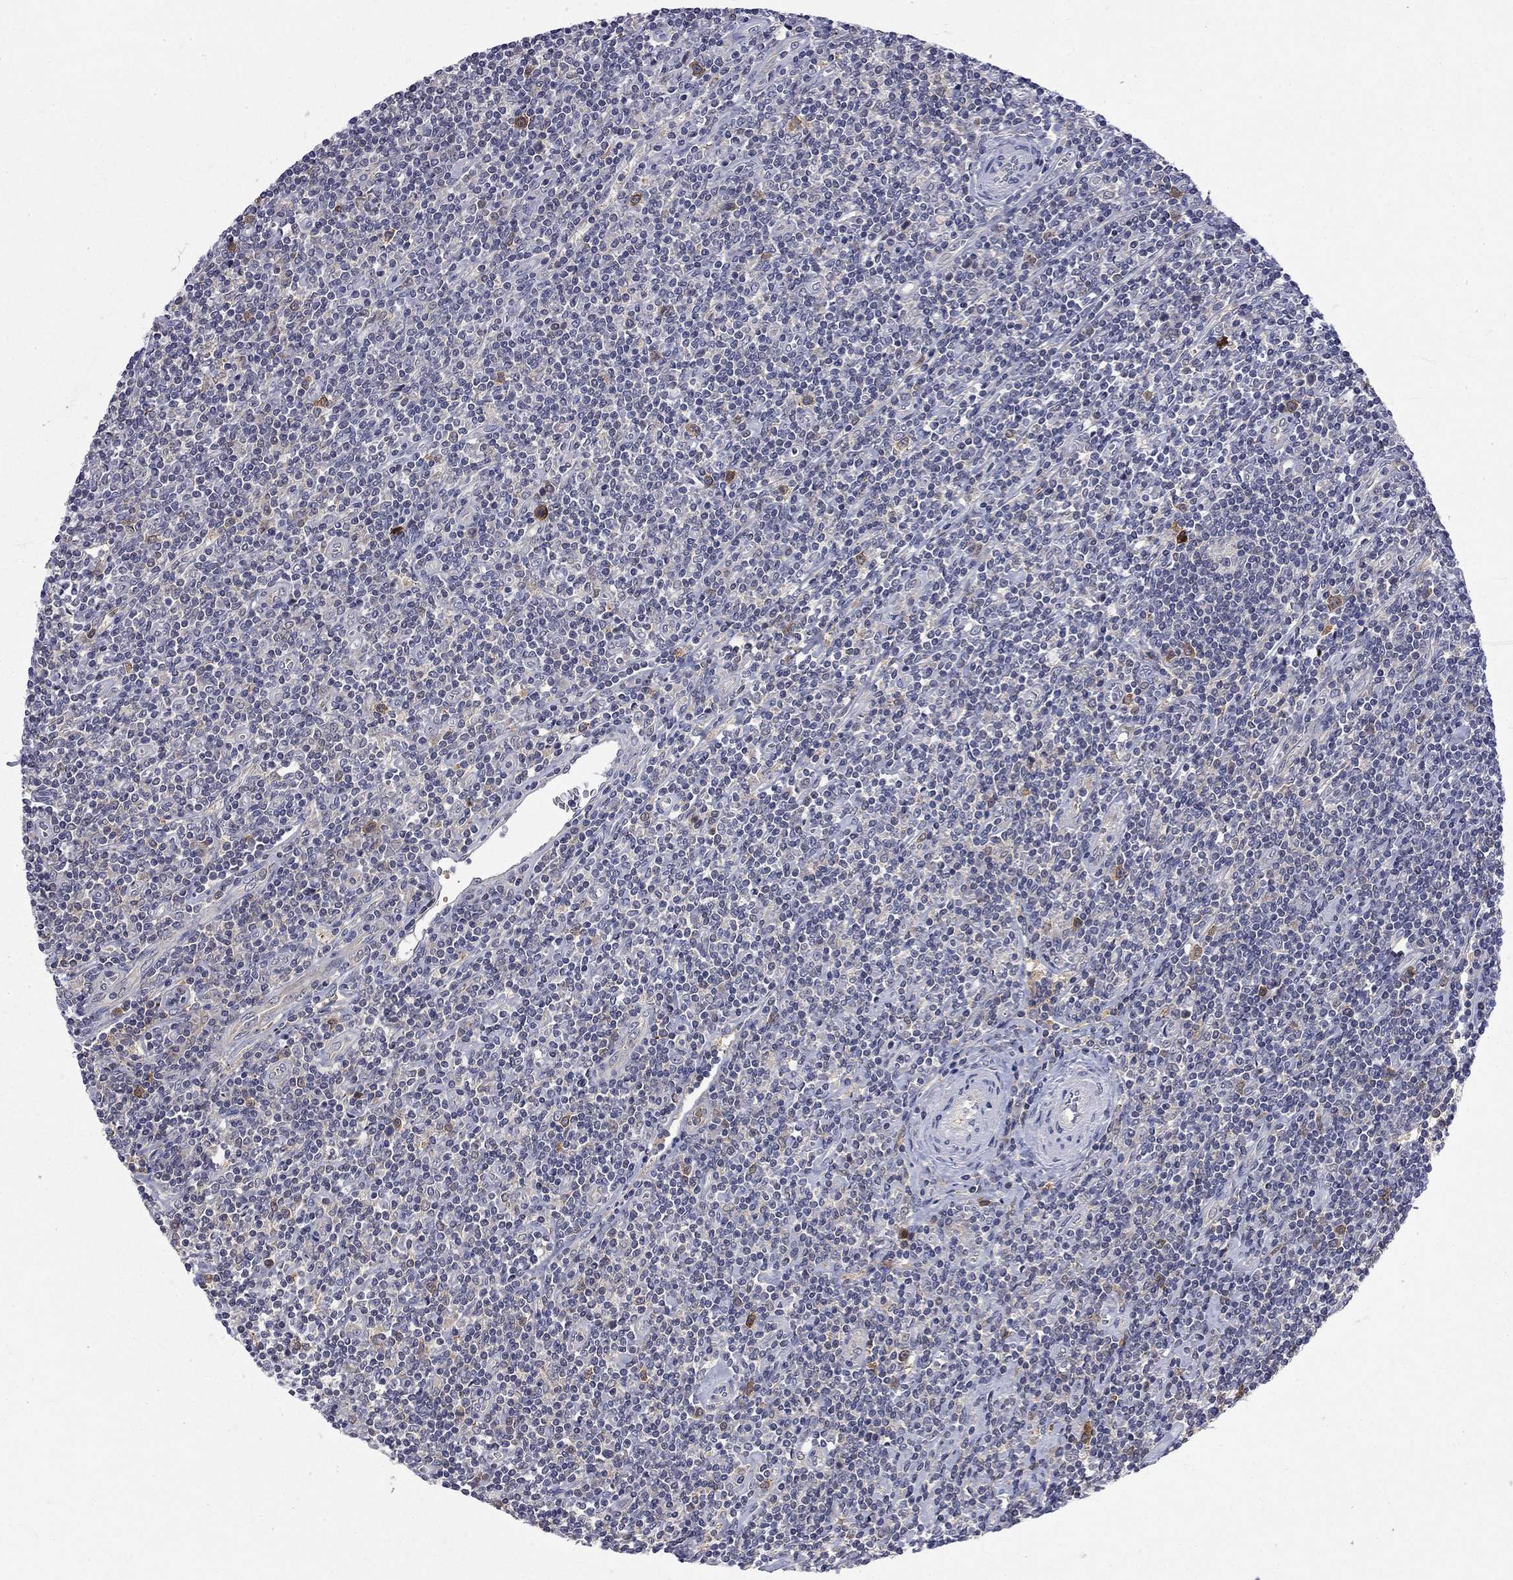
{"staining": {"intensity": "negative", "quantity": "none", "location": "none"}, "tissue": "lymphoma", "cell_type": "Tumor cells", "image_type": "cancer", "snomed": [{"axis": "morphology", "description": "Hodgkin's disease, NOS"}, {"axis": "topography", "description": "Lymph node"}], "caption": "Photomicrograph shows no protein expression in tumor cells of Hodgkin's disease tissue.", "gene": "GALNT8", "patient": {"sex": "male", "age": 40}}